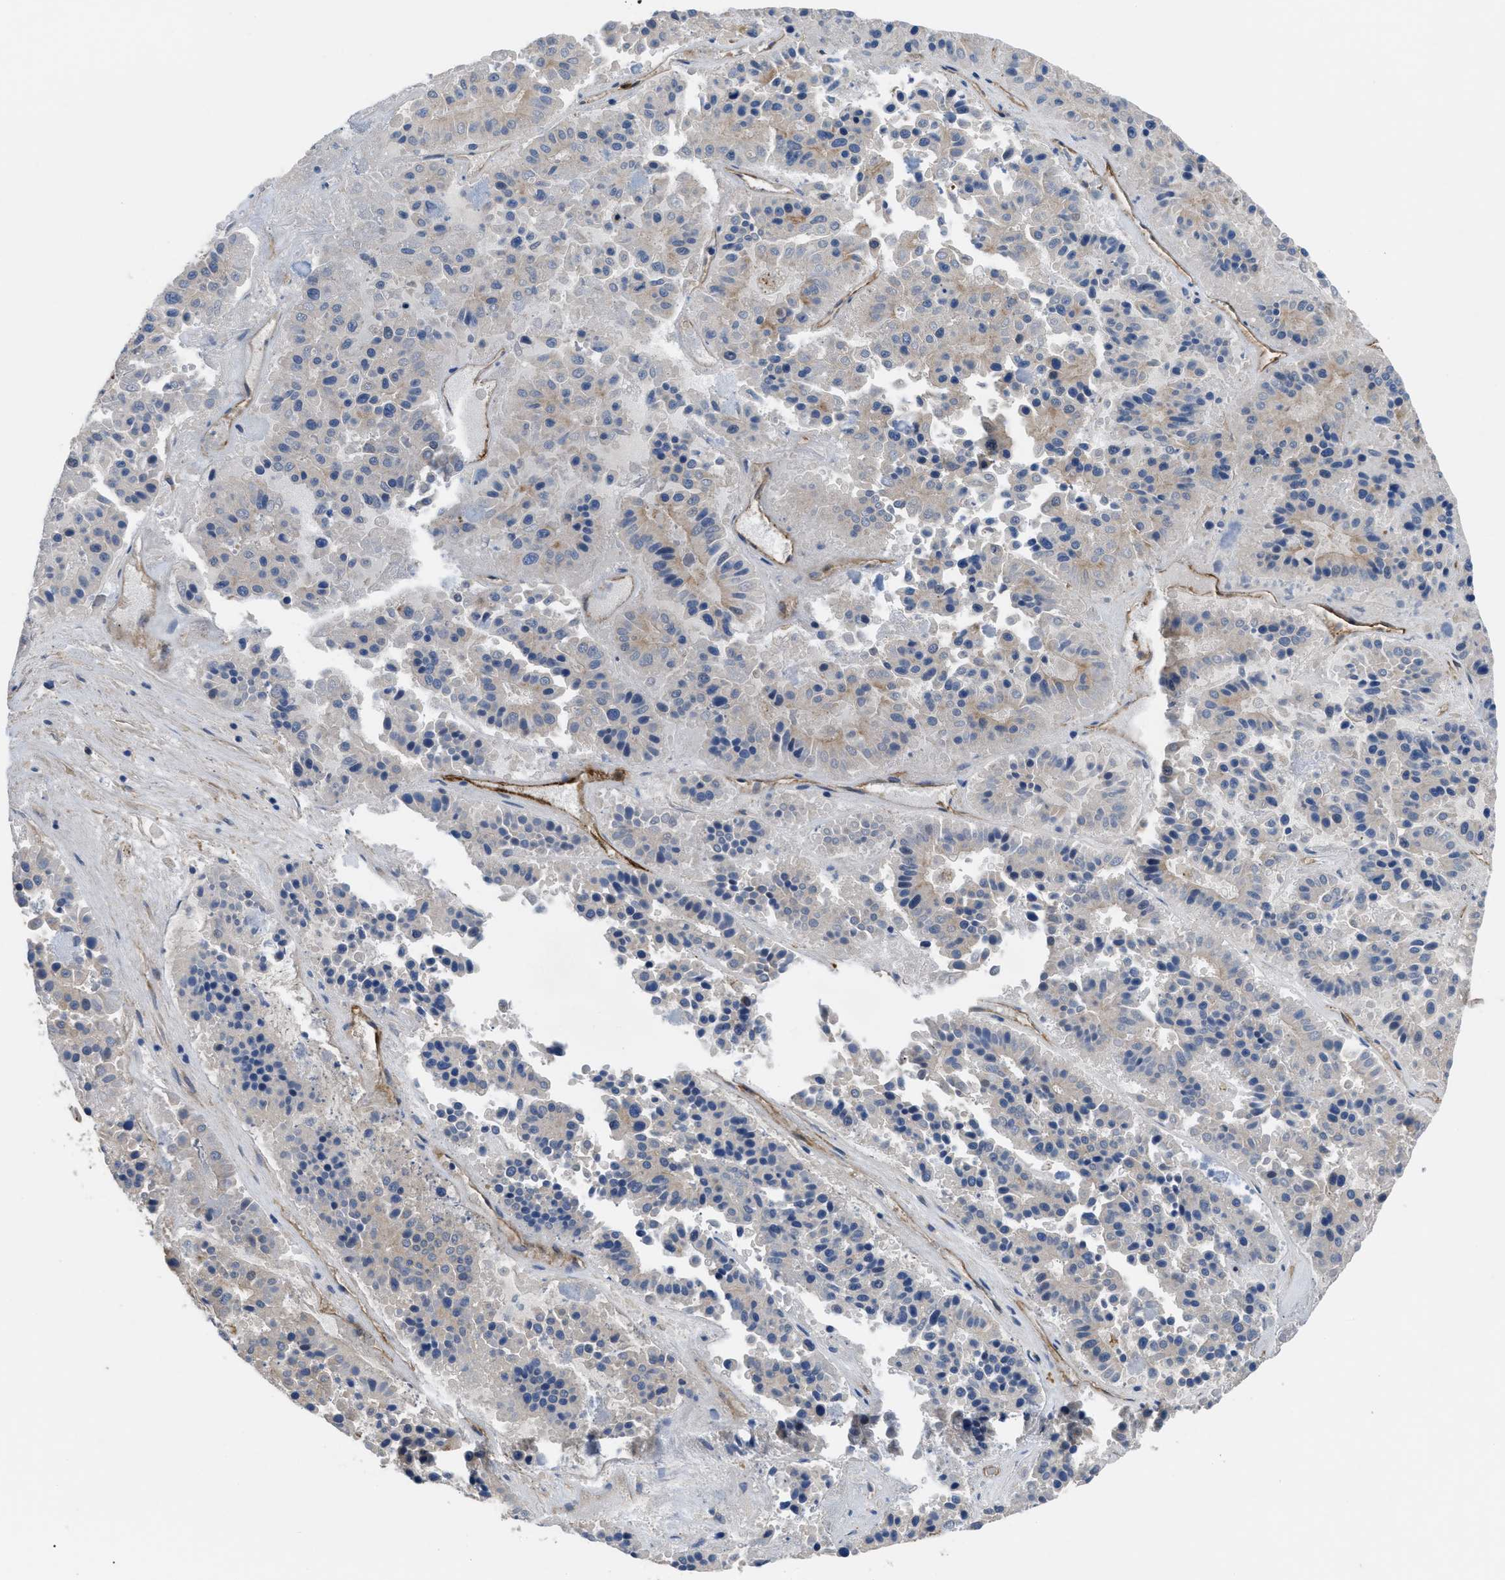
{"staining": {"intensity": "negative", "quantity": "none", "location": "none"}, "tissue": "pancreatic cancer", "cell_type": "Tumor cells", "image_type": "cancer", "snomed": [{"axis": "morphology", "description": "Adenocarcinoma, NOS"}, {"axis": "topography", "description": "Pancreas"}], "caption": "Protein analysis of pancreatic cancer displays no significant staining in tumor cells.", "gene": "NT5E", "patient": {"sex": "male", "age": 50}}